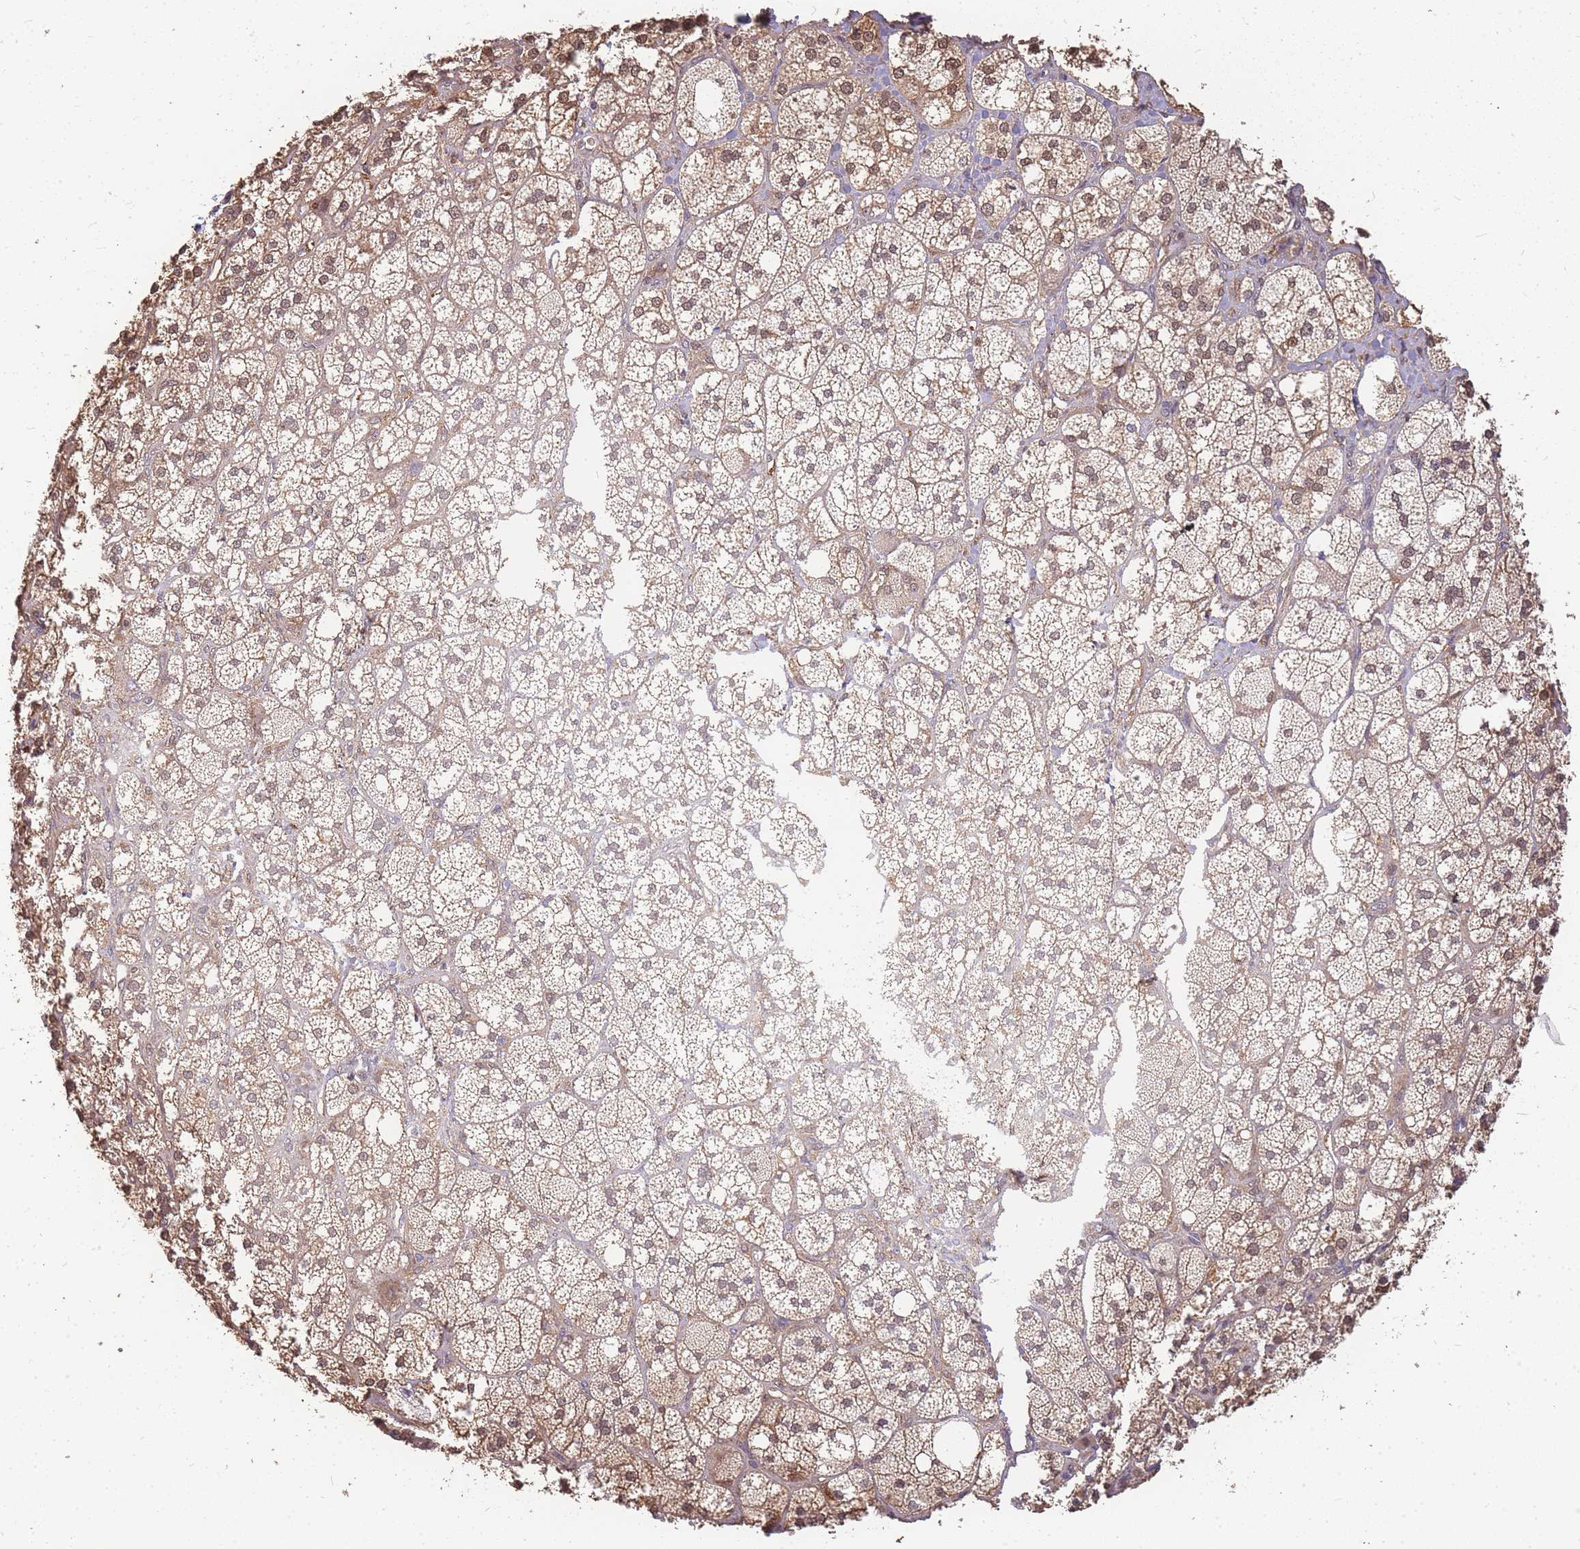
{"staining": {"intensity": "moderate", "quantity": ">75%", "location": "cytoplasmic/membranous,nuclear"}, "tissue": "adrenal gland", "cell_type": "Glandular cells", "image_type": "normal", "snomed": [{"axis": "morphology", "description": "Normal tissue, NOS"}, {"axis": "topography", "description": "Adrenal gland"}], "caption": "Brown immunohistochemical staining in benign human adrenal gland displays moderate cytoplasmic/membranous,nuclear staining in about >75% of glandular cells. The staining was performed using DAB (3,3'-diaminobenzidine), with brown indicating positive protein expression. Nuclei are stained blue with hematoxylin.", "gene": "CDKN2AIPNL", "patient": {"sex": "male", "age": 61}}